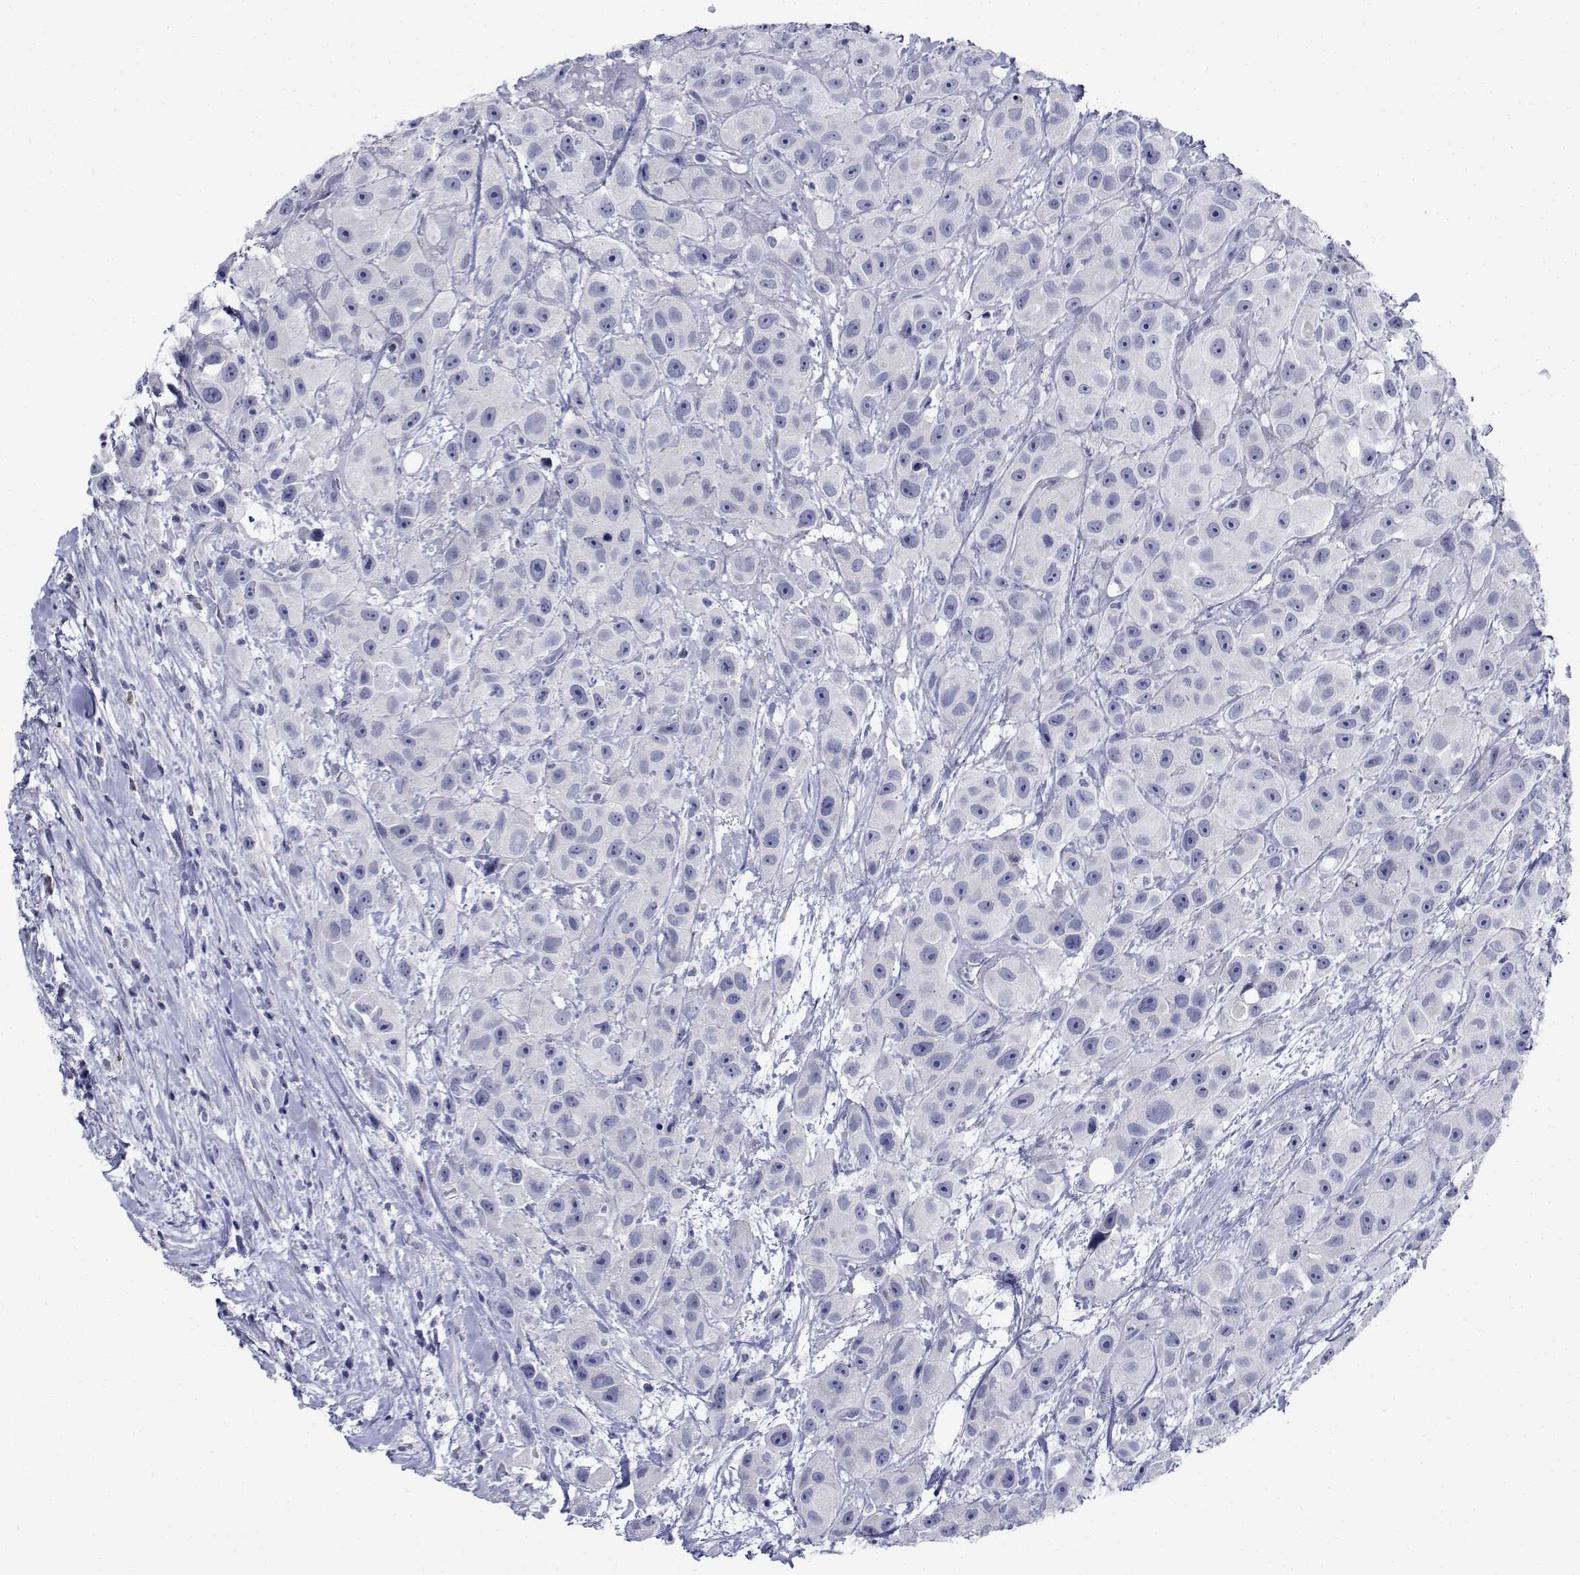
{"staining": {"intensity": "negative", "quantity": "none", "location": "none"}, "tissue": "urothelial cancer", "cell_type": "Tumor cells", "image_type": "cancer", "snomed": [{"axis": "morphology", "description": "Urothelial carcinoma, High grade"}, {"axis": "topography", "description": "Urinary bladder"}], "caption": "DAB (3,3'-diaminobenzidine) immunohistochemical staining of urothelial carcinoma (high-grade) reveals no significant expression in tumor cells.", "gene": "PLXNA4", "patient": {"sex": "male", "age": 79}}